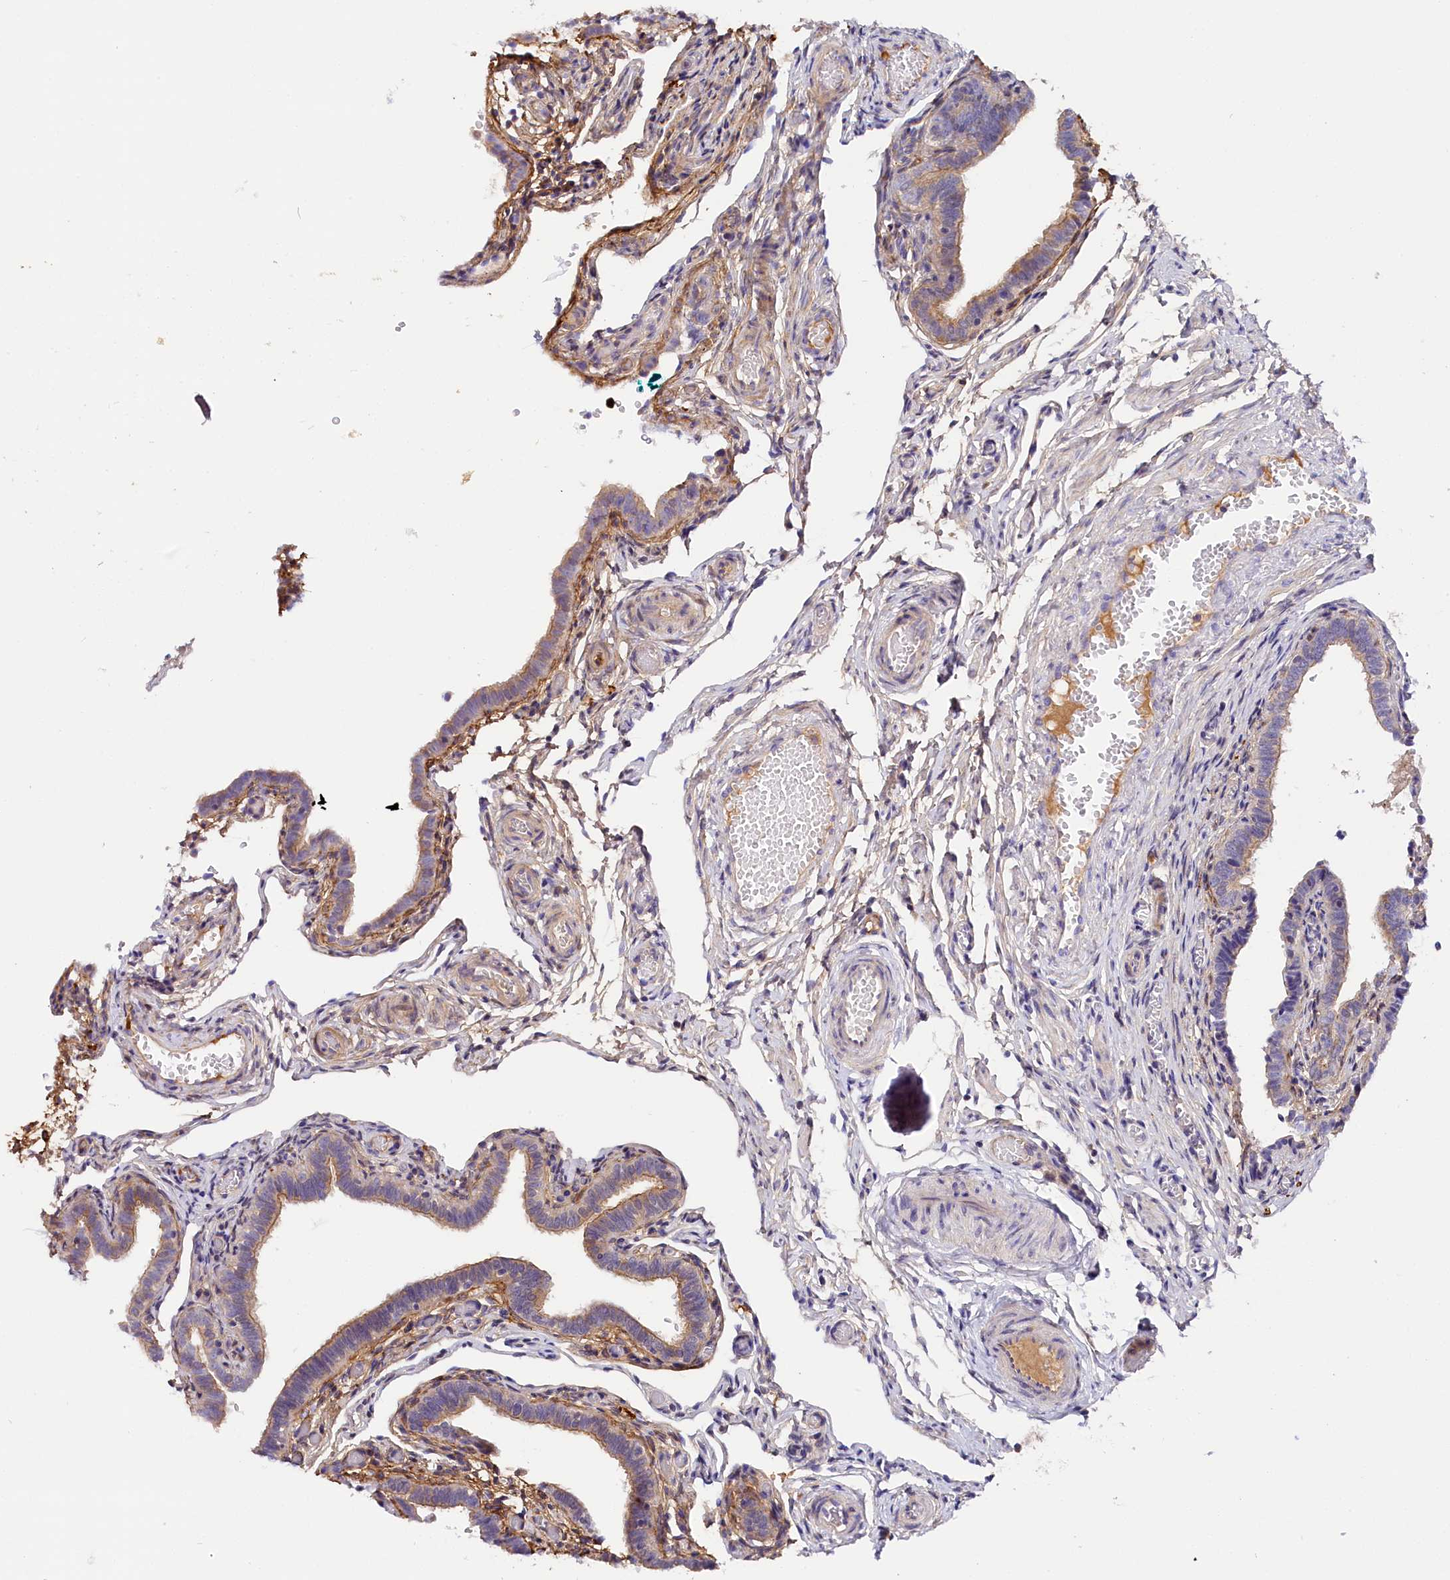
{"staining": {"intensity": "weak", "quantity": "25%-75%", "location": "cytoplasmic/membranous"}, "tissue": "fallopian tube", "cell_type": "Glandular cells", "image_type": "normal", "snomed": [{"axis": "morphology", "description": "Normal tissue, NOS"}, {"axis": "topography", "description": "Fallopian tube"}], "caption": "Unremarkable fallopian tube was stained to show a protein in brown. There is low levels of weak cytoplasmic/membranous expression in approximately 25%-75% of glandular cells.", "gene": "KATNB1", "patient": {"sex": "female", "age": 36}}